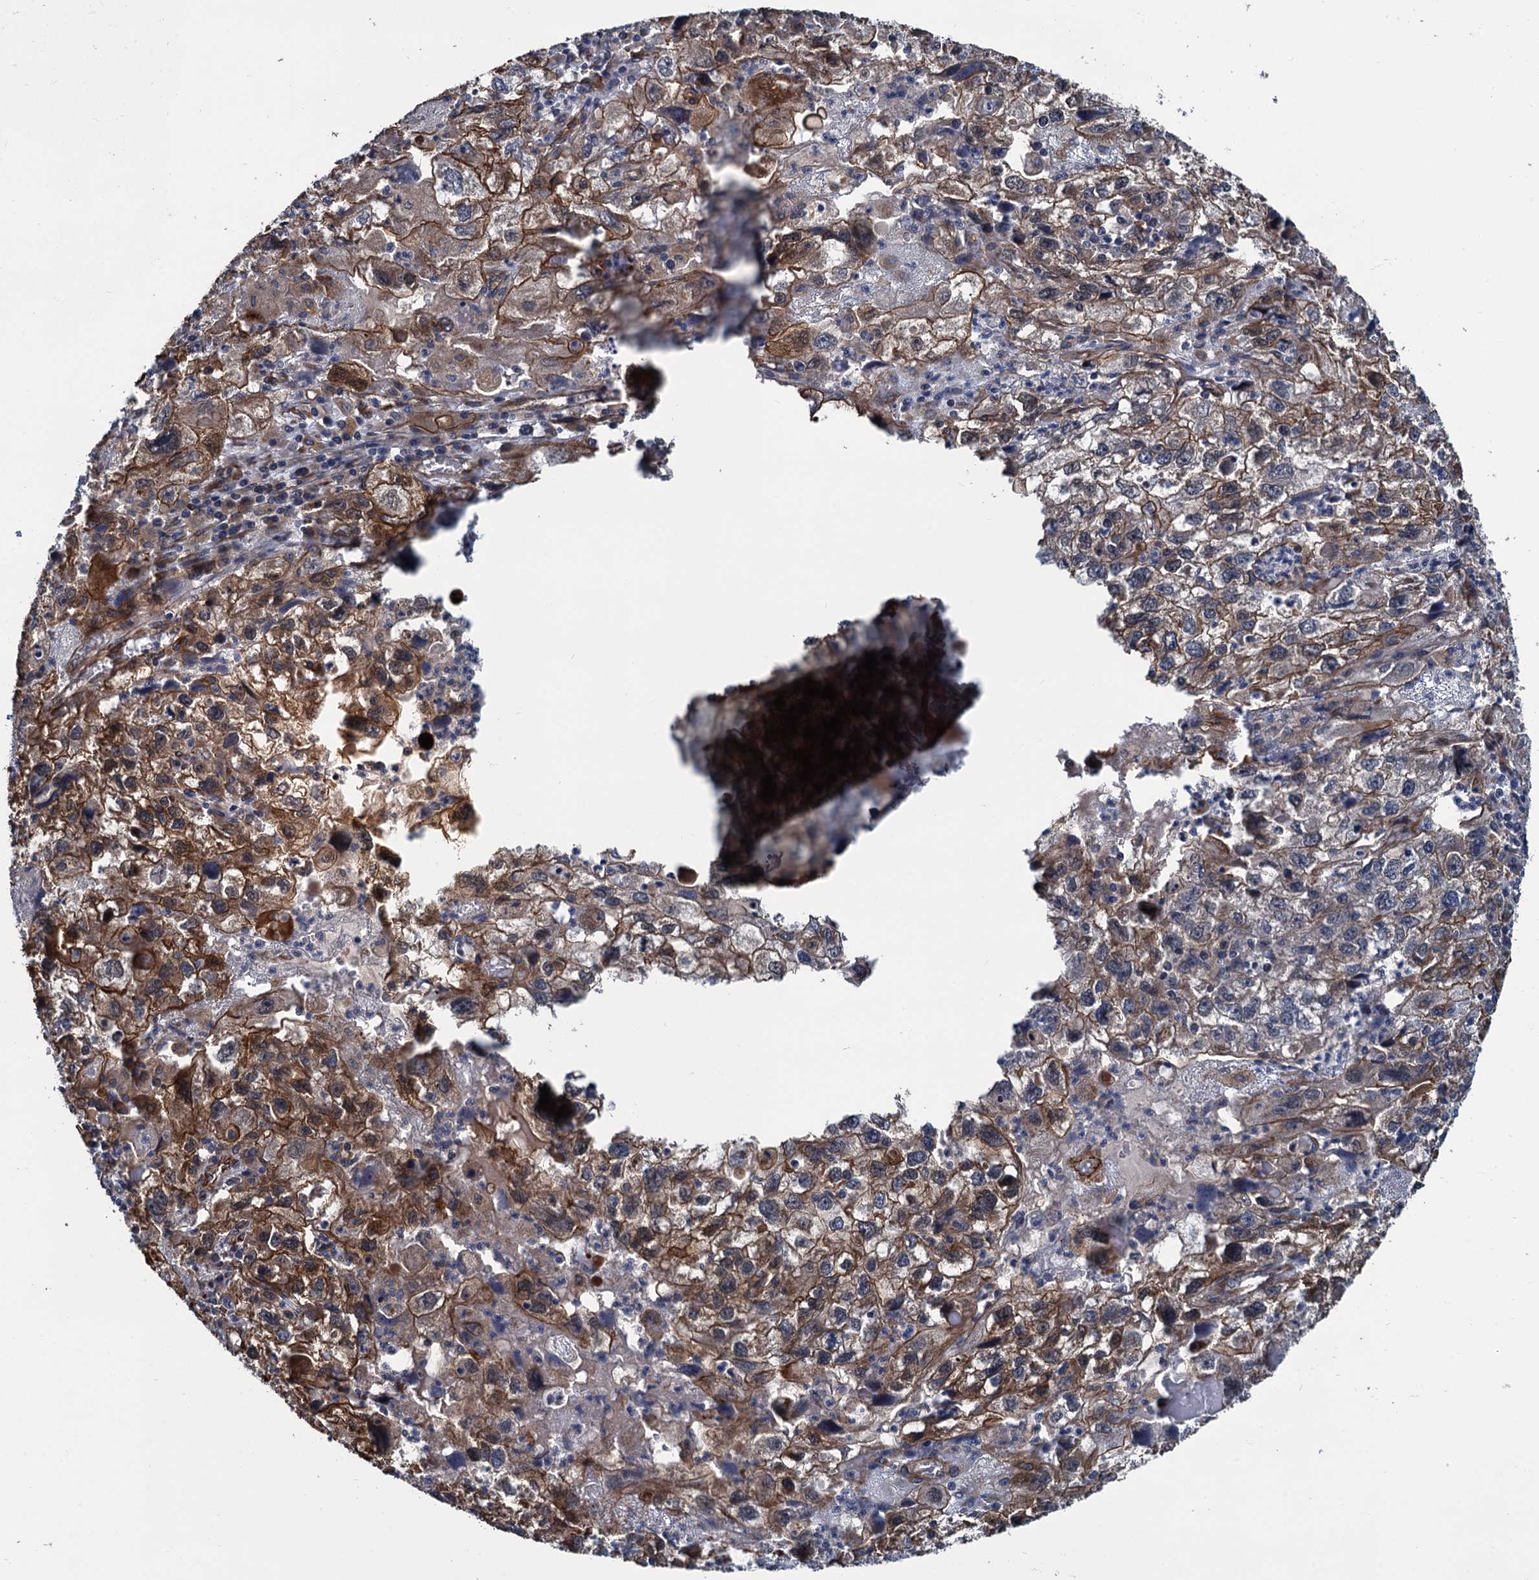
{"staining": {"intensity": "moderate", "quantity": ">75%", "location": "cytoplasmic/membranous"}, "tissue": "endometrial cancer", "cell_type": "Tumor cells", "image_type": "cancer", "snomed": [{"axis": "morphology", "description": "Adenocarcinoma, NOS"}, {"axis": "topography", "description": "Endometrium"}], "caption": "Tumor cells show medium levels of moderate cytoplasmic/membranous positivity in about >75% of cells in human endometrial adenocarcinoma.", "gene": "ZFYVE19", "patient": {"sex": "female", "age": 49}}